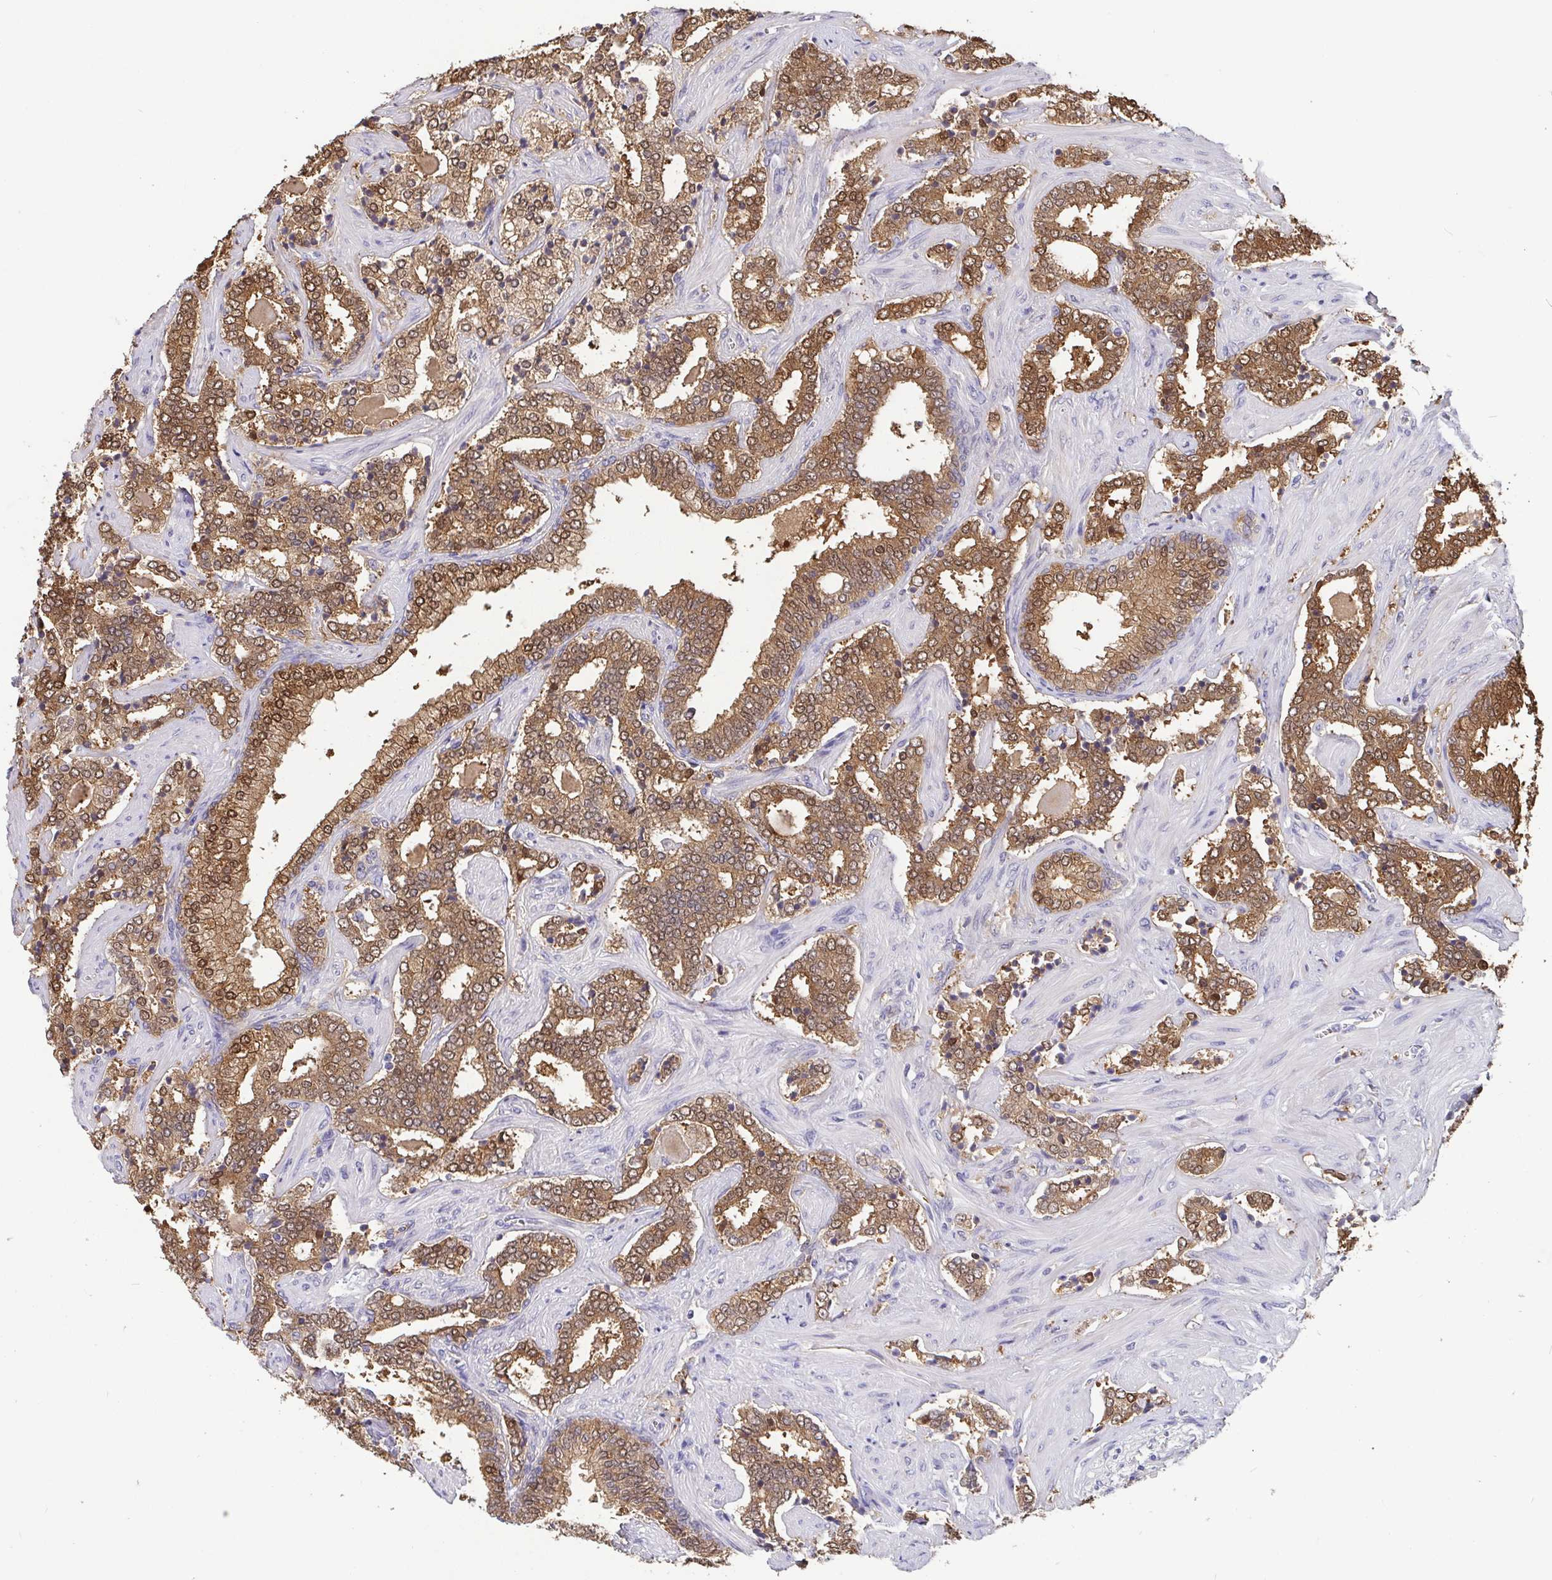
{"staining": {"intensity": "strong", "quantity": ">75%", "location": "cytoplasmic/membranous"}, "tissue": "prostate cancer", "cell_type": "Tumor cells", "image_type": "cancer", "snomed": [{"axis": "morphology", "description": "Adenocarcinoma, High grade"}, {"axis": "topography", "description": "Prostate"}], "caption": "This is a photomicrograph of immunohistochemistry (IHC) staining of prostate high-grade adenocarcinoma, which shows strong expression in the cytoplasmic/membranous of tumor cells.", "gene": "IDH1", "patient": {"sex": "male", "age": 60}}